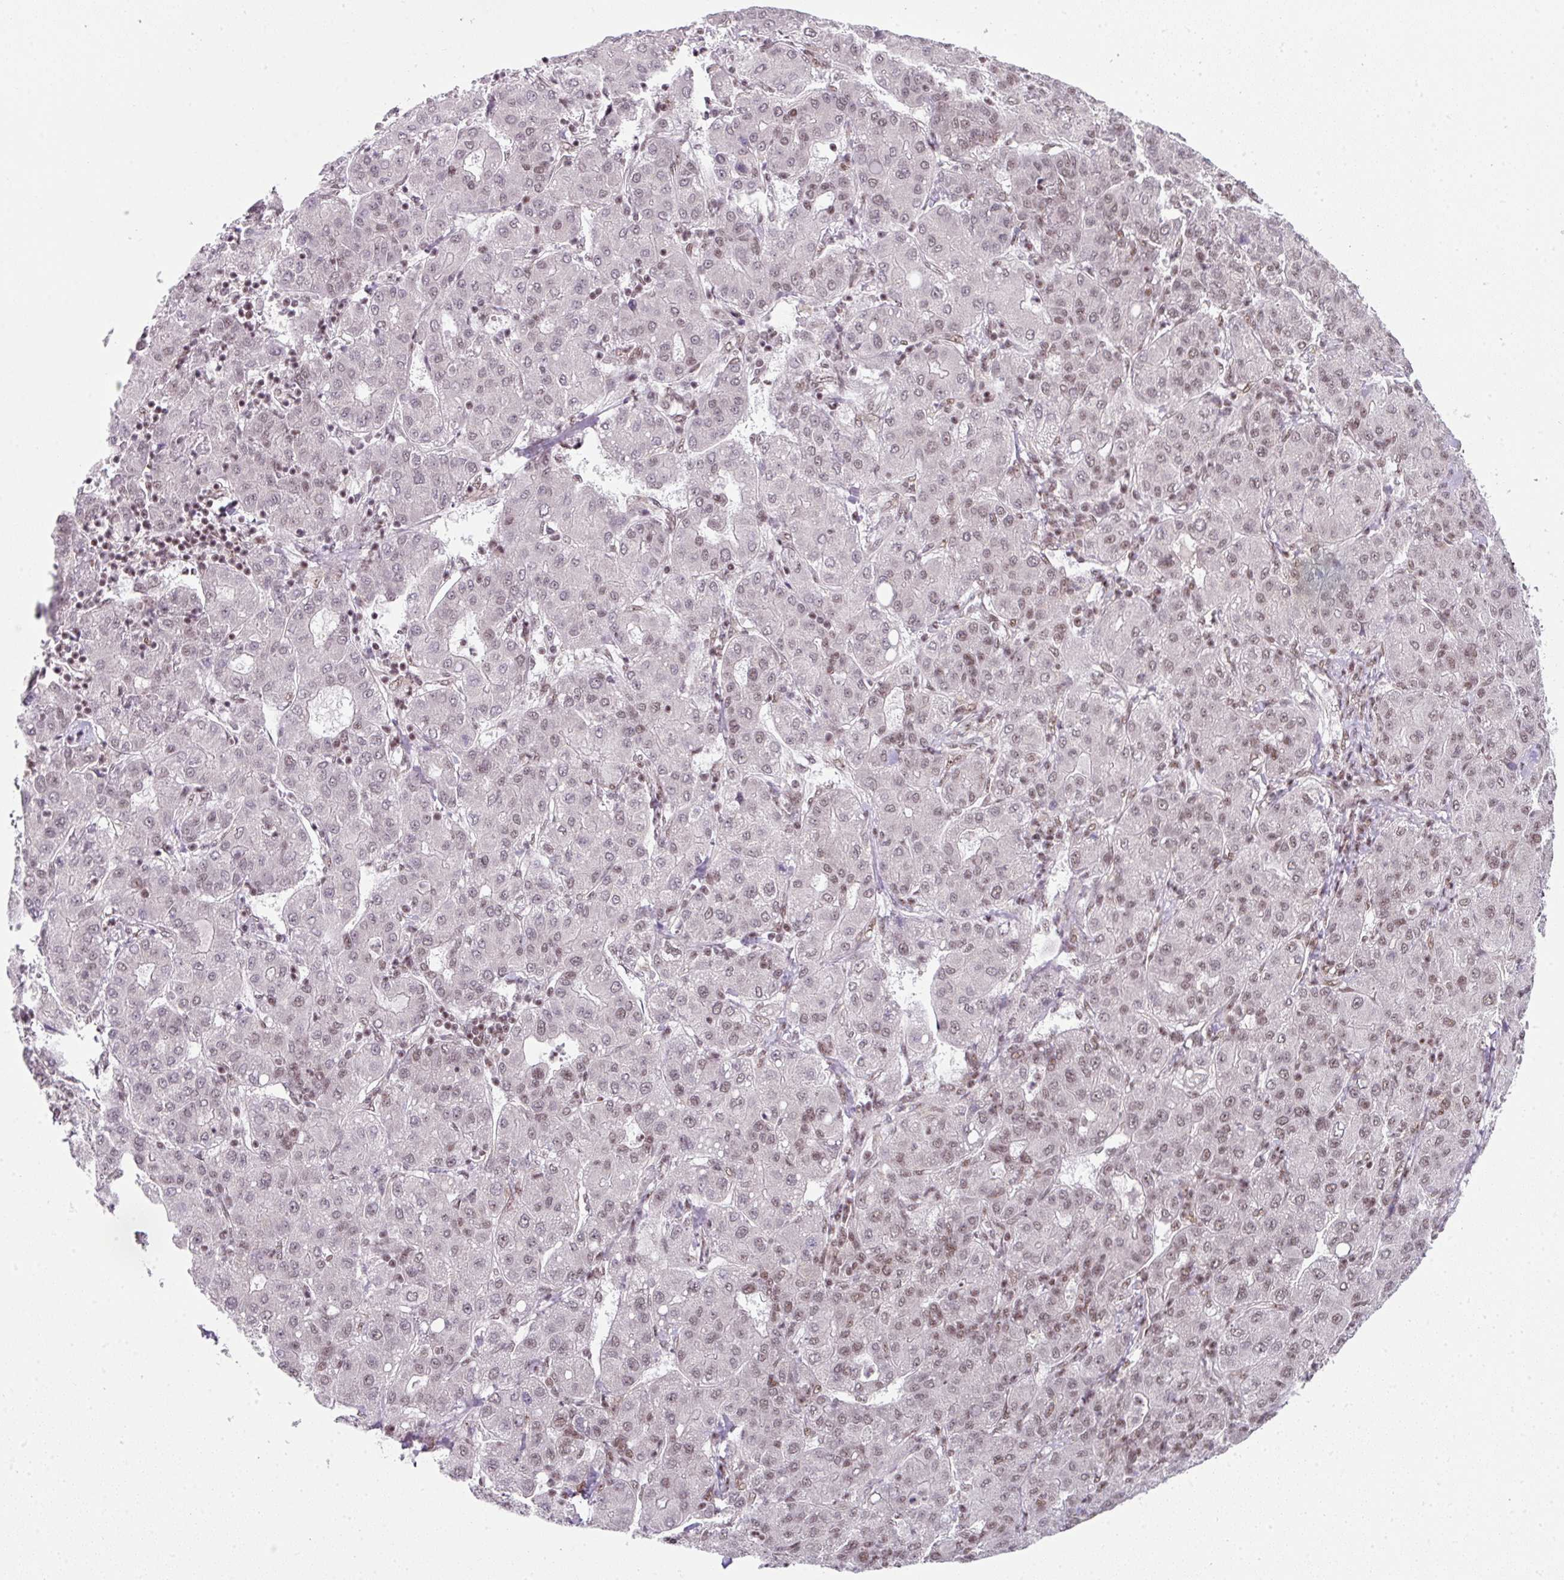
{"staining": {"intensity": "moderate", "quantity": "25%-75%", "location": "nuclear"}, "tissue": "liver cancer", "cell_type": "Tumor cells", "image_type": "cancer", "snomed": [{"axis": "morphology", "description": "Carcinoma, Hepatocellular, NOS"}, {"axis": "topography", "description": "Liver"}], "caption": "The image exhibits a brown stain indicating the presence of a protein in the nuclear of tumor cells in hepatocellular carcinoma (liver).", "gene": "NFYA", "patient": {"sex": "male", "age": 65}}